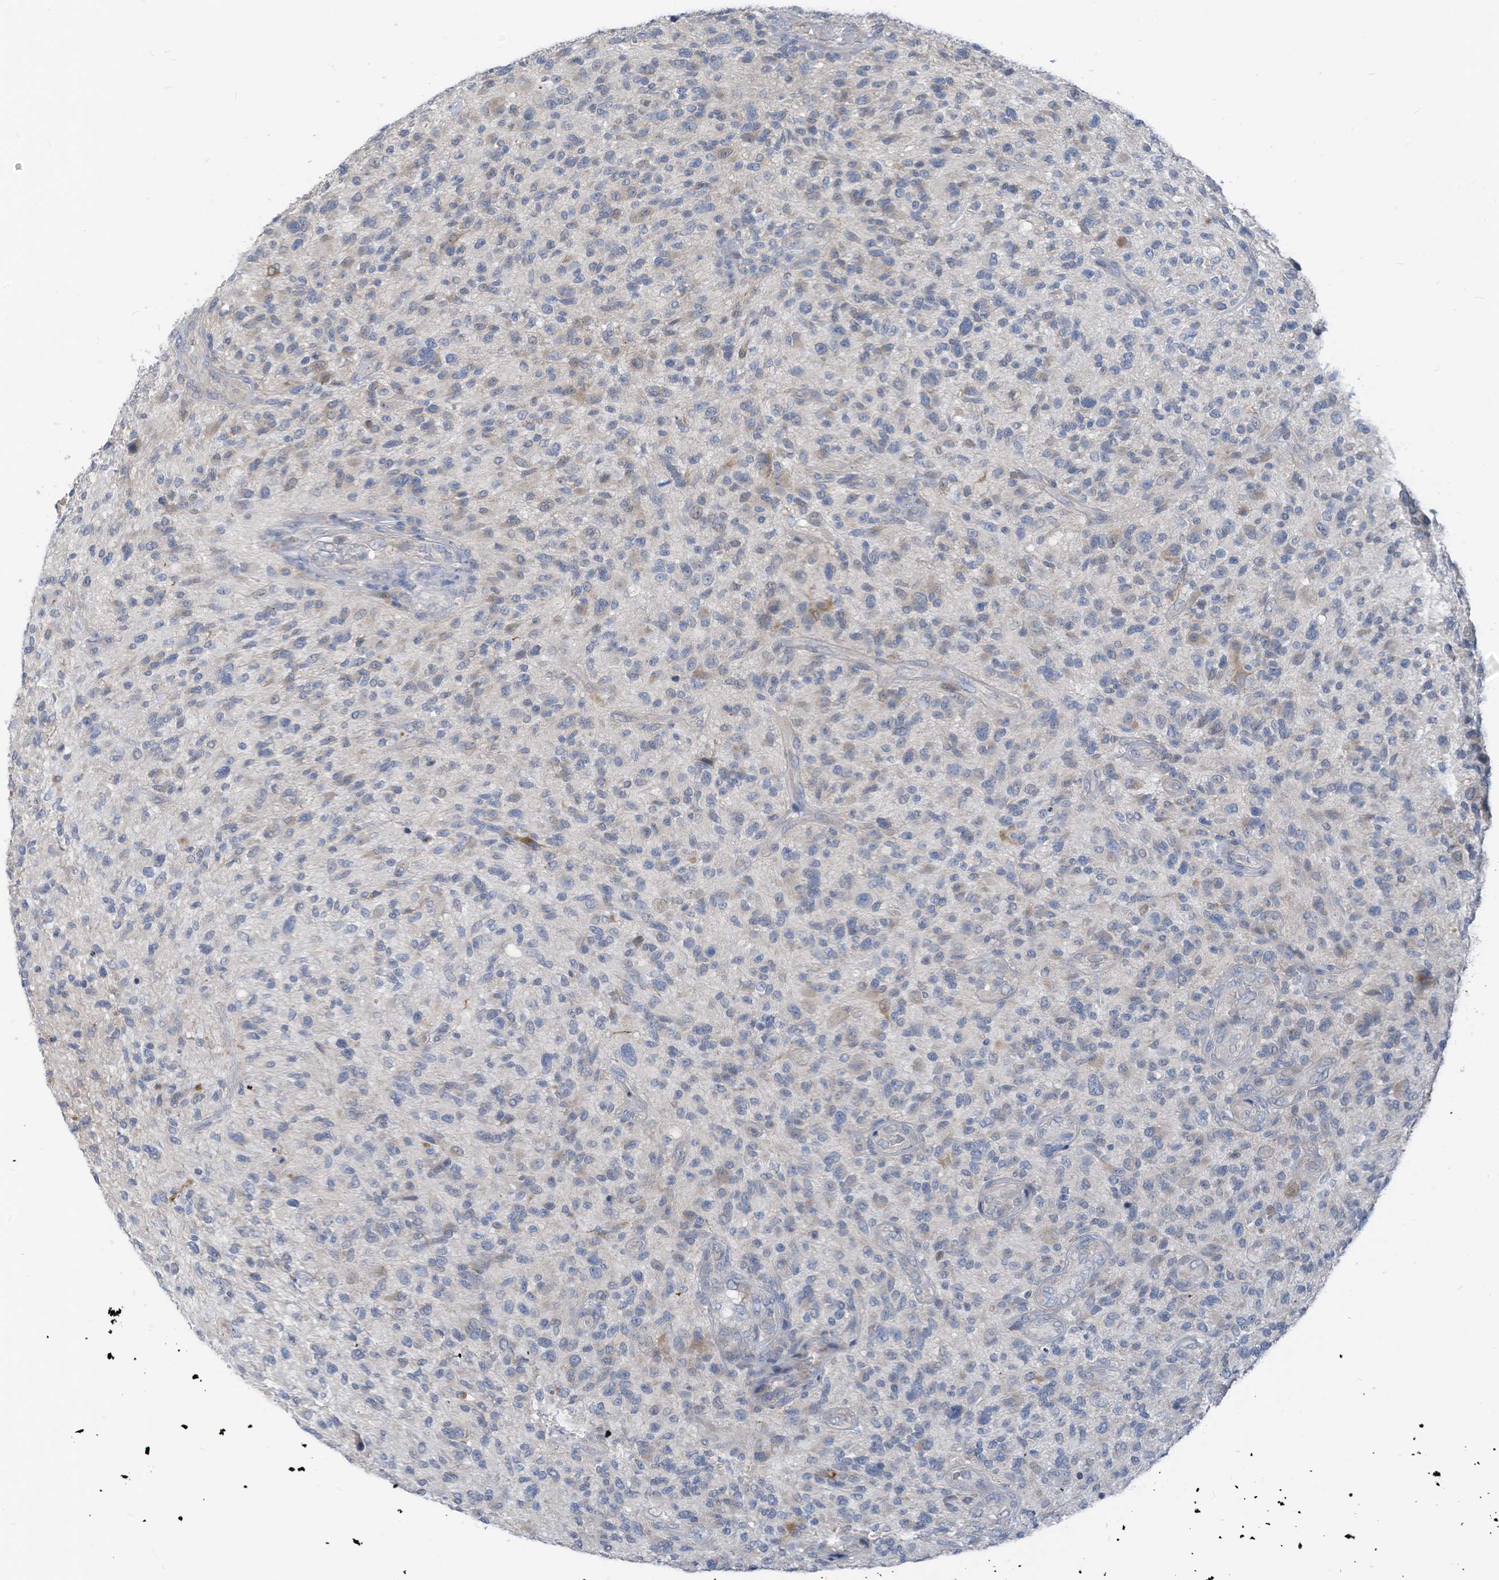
{"staining": {"intensity": "negative", "quantity": "none", "location": "none"}, "tissue": "glioma", "cell_type": "Tumor cells", "image_type": "cancer", "snomed": [{"axis": "morphology", "description": "Glioma, malignant, High grade"}, {"axis": "topography", "description": "Brain"}], "caption": "Tumor cells show no significant staining in malignant high-grade glioma.", "gene": "LDAH", "patient": {"sex": "male", "age": 47}}